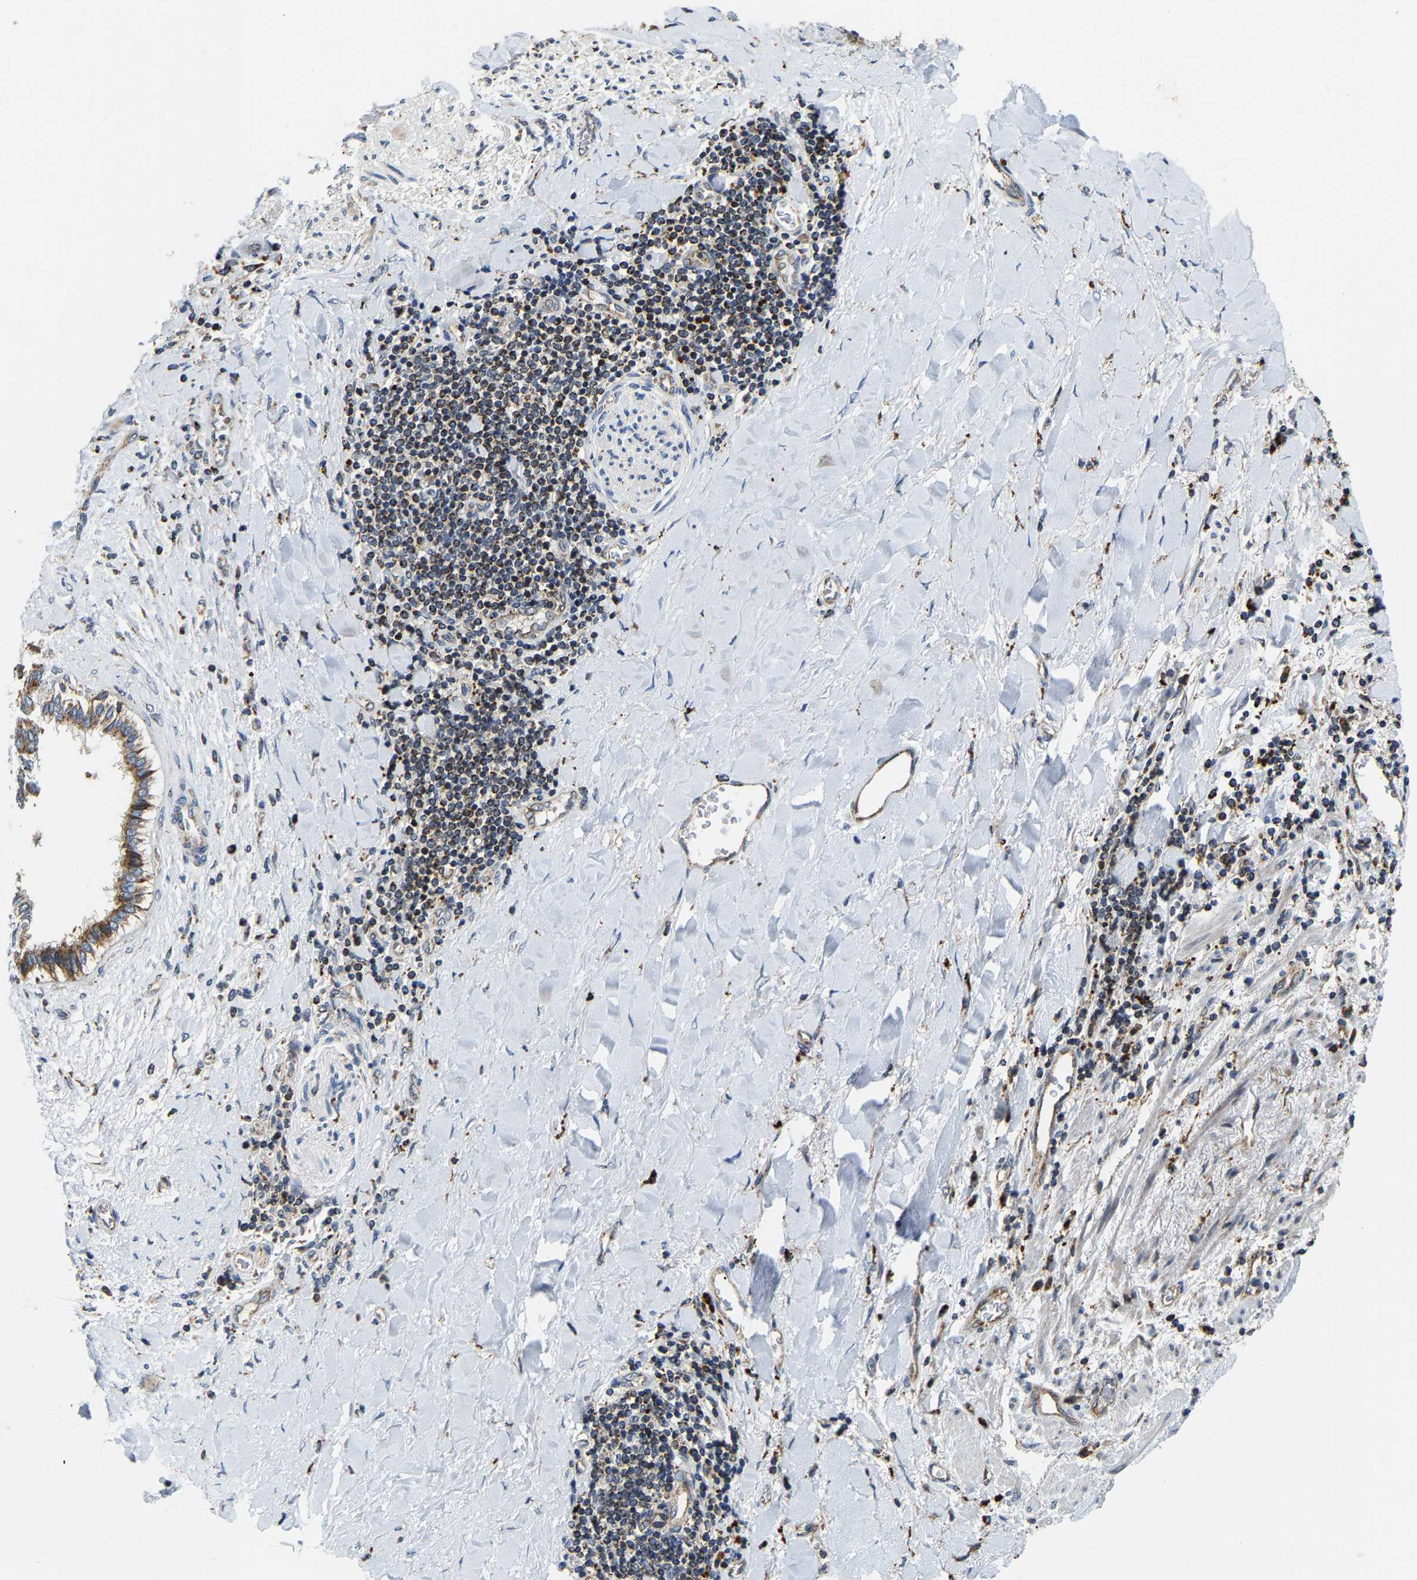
{"staining": {"intensity": "moderate", "quantity": ">75%", "location": "cytoplasmic/membranous"}, "tissue": "liver cancer", "cell_type": "Tumor cells", "image_type": "cancer", "snomed": [{"axis": "morphology", "description": "Cholangiocarcinoma"}, {"axis": "topography", "description": "Liver"}], "caption": "A photomicrograph of human liver cholangiocarcinoma stained for a protein exhibits moderate cytoplasmic/membranous brown staining in tumor cells.", "gene": "GIMAP7", "patient": {"sex": "male", "age": 50}}